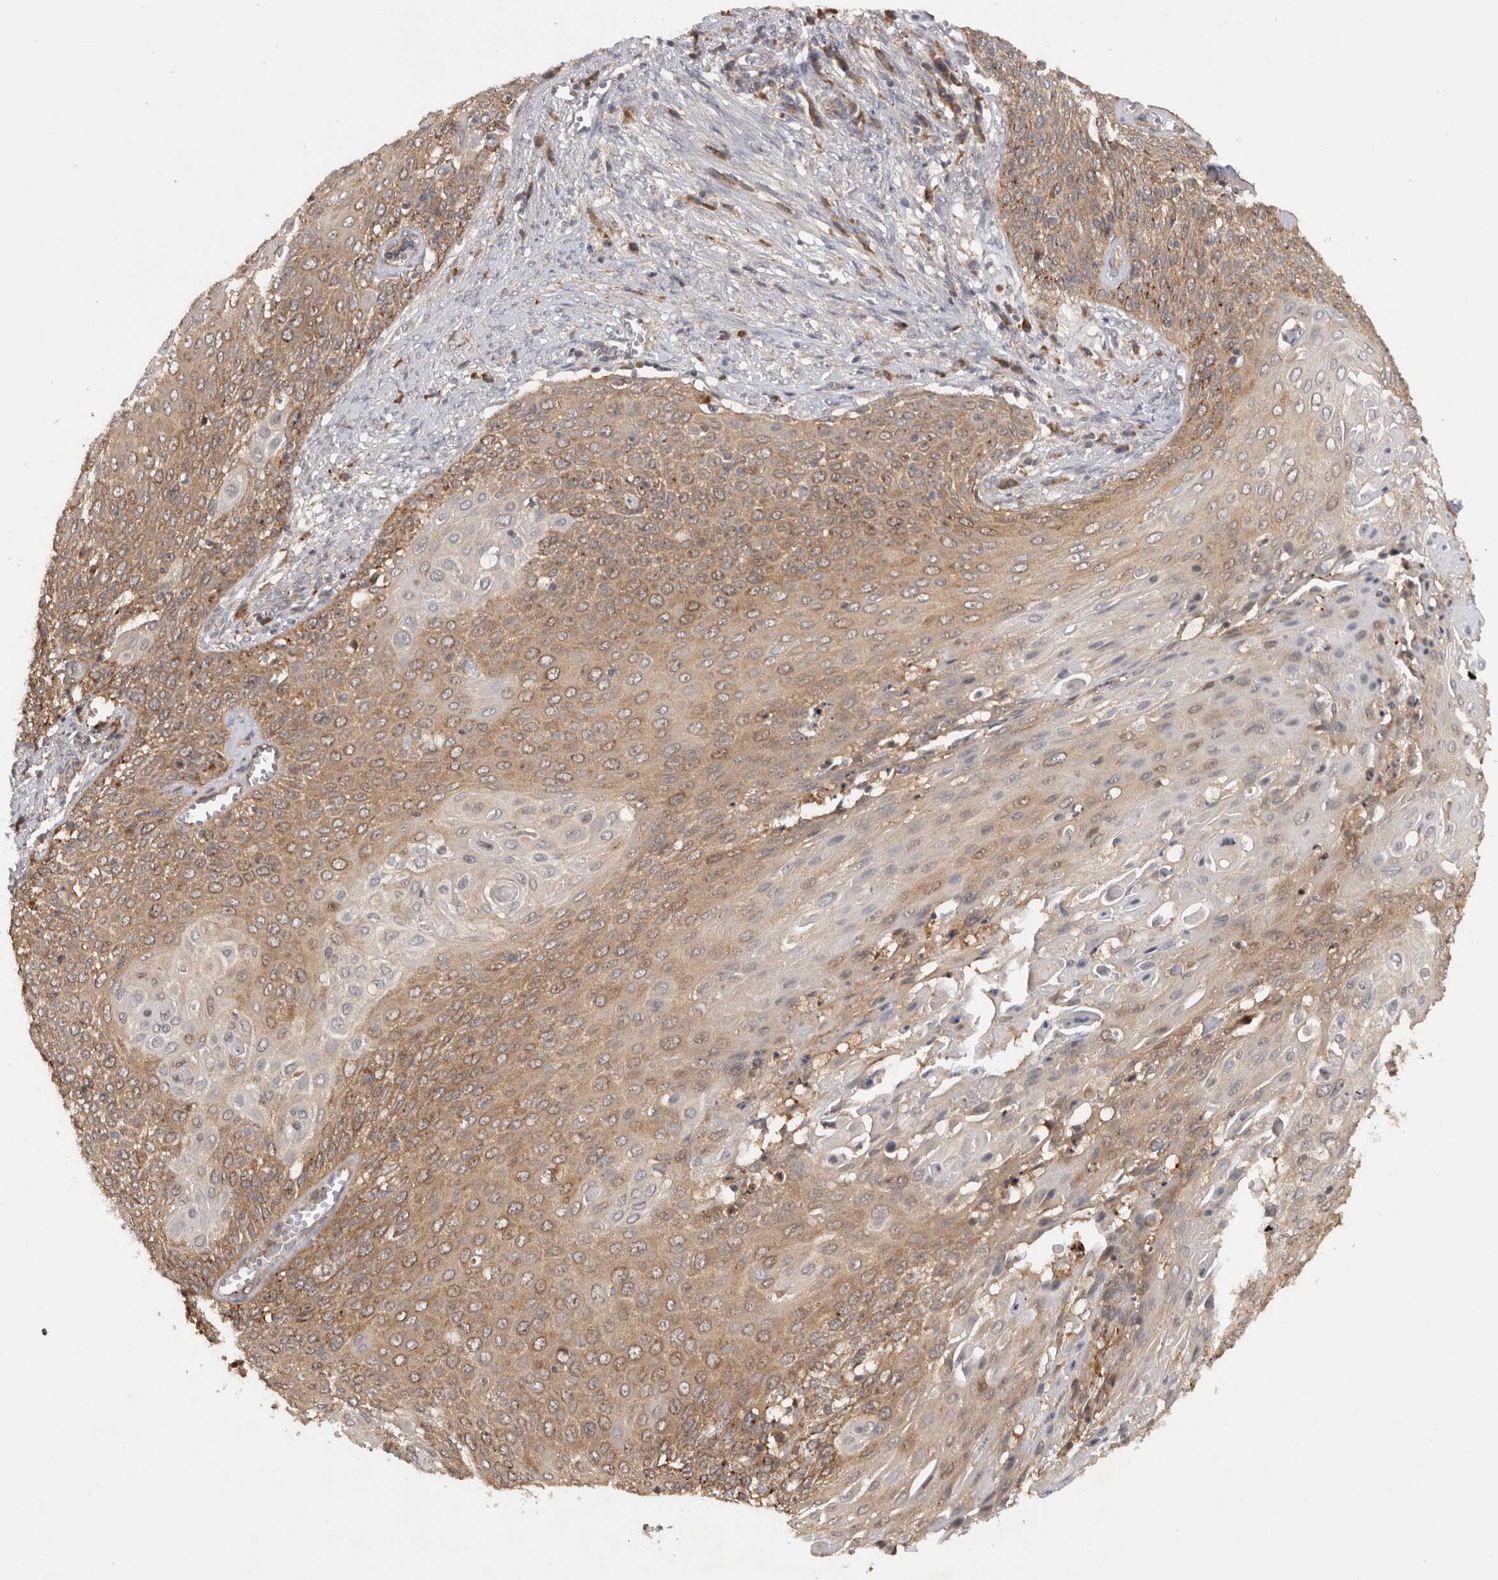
{"staining": {"intensity": "moderate", "quantity": "25%-75%", "location": "cytoplasmic/membranous"}, "tissue": "cervical cancer", "cell_type": "Tumor cells", "image_type": "cancer", "snomed": [{"axis": "morphology", "description": "Squamous cell carcinoma, NOS"}, {"axis": "topography", "description": "Cervix"}], "caption": "IHC of human cervical cancer exhibits medium levels of moderate cytoplasmic/membranous staining in about 25%-75% of tumor cells.", "gene": "ACAT2", "patient": {"sex": "female", "age": 39}}